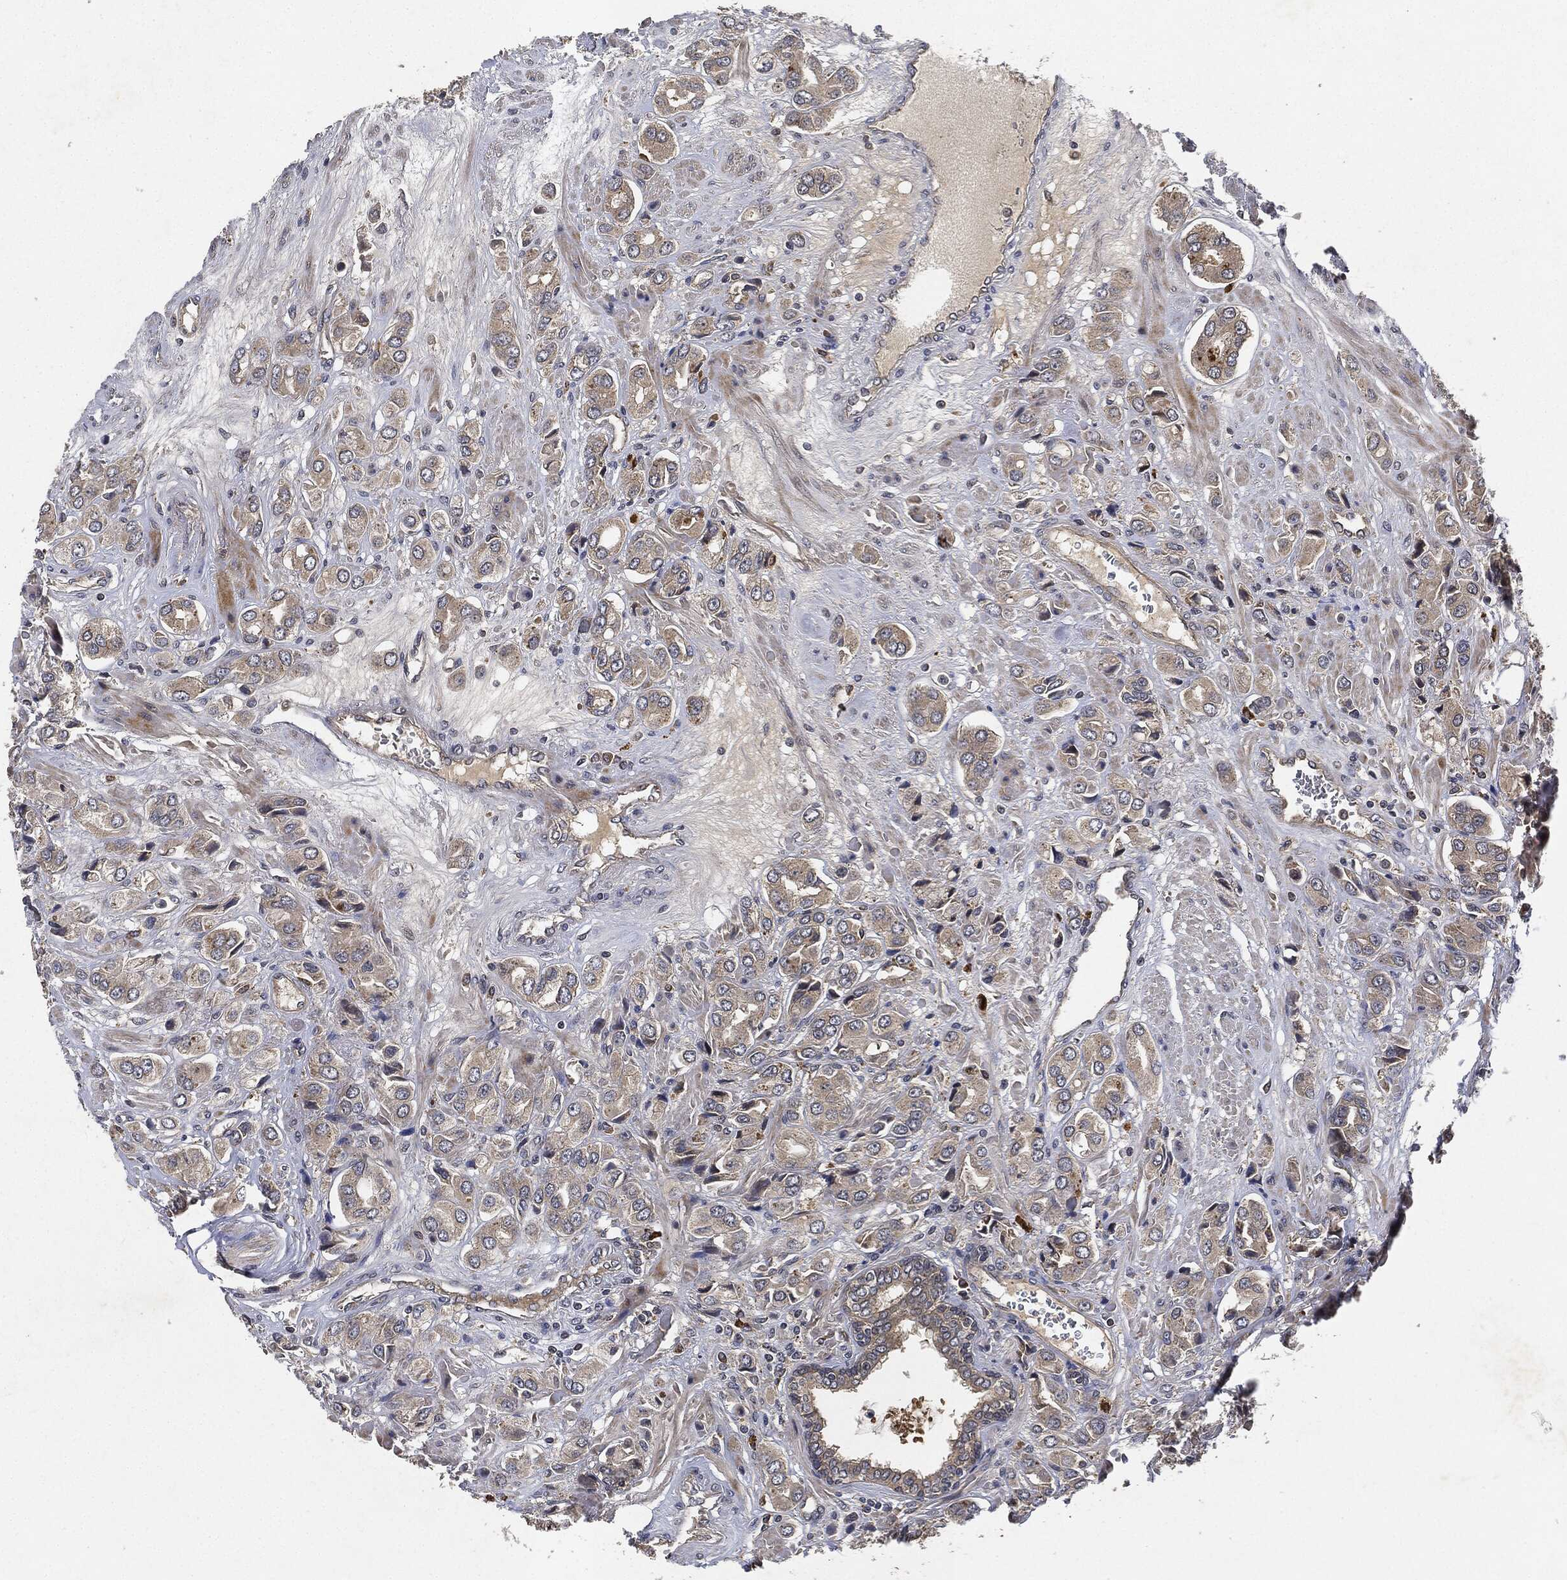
{"staining": {"intensity": "weak", "quantity": ">75%", "location": "cytoplasmic/membranous"}, "tissue": "prostate cancer", "cell_type": "Tumor cells", "image_type": "cancer", "snomed": [{"axis": "morphology", "description": "Adenocarcinoma, NOS"}, {"axis": "topography", "description": "Prostate and seminal vesicle, NOS"}, {"axis": "topography", "description": "Prostate"}], "caption": "Tumor cells demonstrate weak cytoplasmic/membranous positivity in approximately >75% of cells in prostate adenocarcinoma. (DAB (3,3'-diaminobenzidine) = brown stain, brightfield microscopy at high magnification).", "gene": "MLST8", "patient": {"sex": "male", "age": 69}}